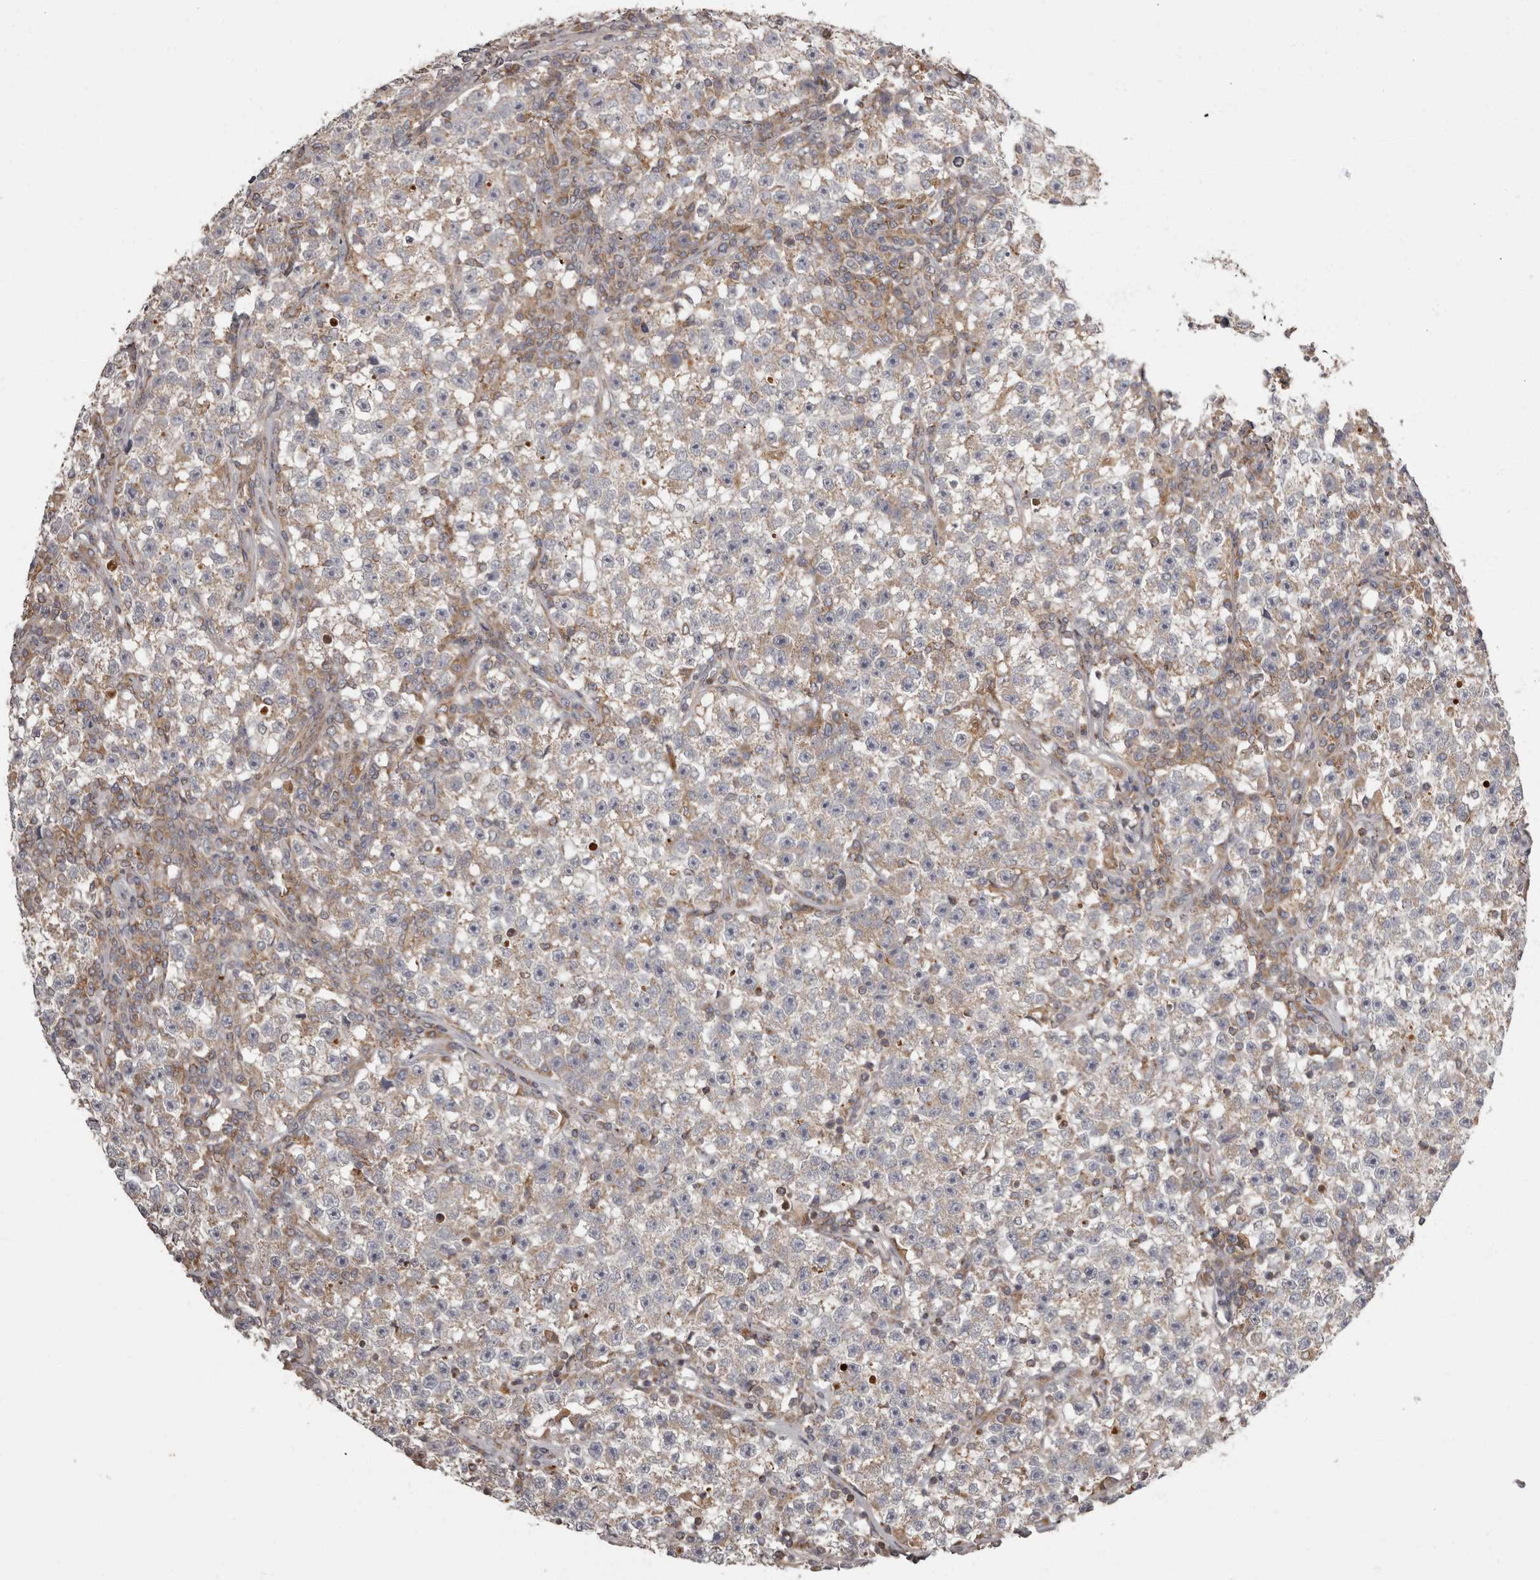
{"staining": {"intensity": "negative", "quantity": "none", "location": "none"}, "tissue": "testis cancer", "cell_type": "Tumor cells", "image_type": "cancer", "snomed": [{"axis": "morphology", "description": "Seminoma, NOS"}, {"axis": "topography", "description": "Testis"}], "caption": "This is an IHC histopathology image of seminoma (testis). There is no staining in tumor cells.", "gene": "ADCY2", "patient": {"sex": "male", "age": 22}}